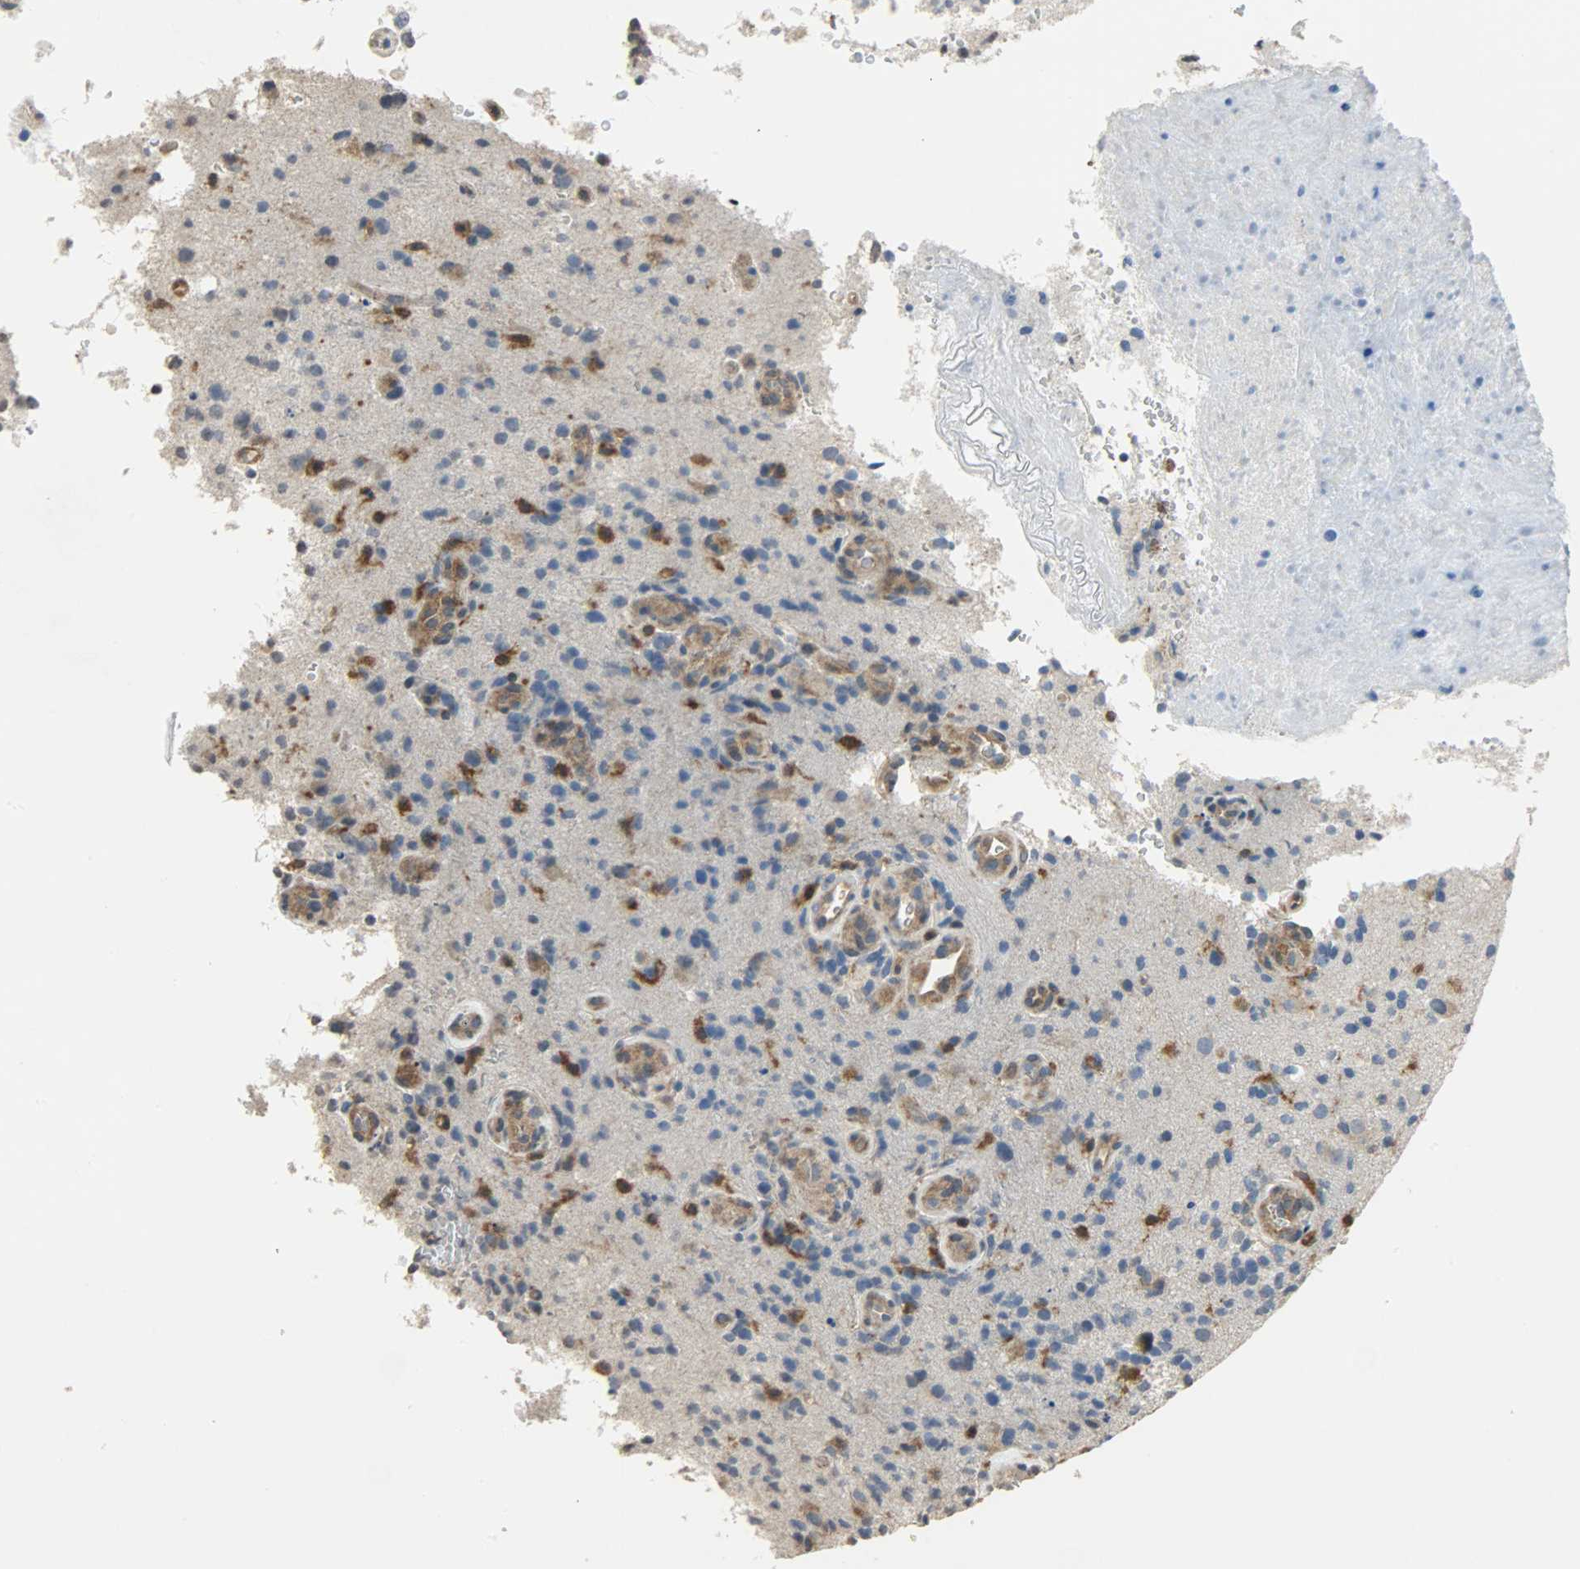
{"staining": {"intensity": "strong", "quantity": "25%-75%", "location": "cytoplasmic/membranous,nuclear"}, "tissue": "glioma", "cell_type": "Tumor cells", "image_type": "cancer", "snomed": [{"axis": "morphology", "description": "Normal tissue, NOS"}, {"axis": "morphology", "description": "Glioma, malignant, High grade"}, {"axis": "topography", "description": "Cerebral cortex"}], "caption": "Malignant glioma (high-grade) was stained to show a protein in brown. There is high levels of strong cytoplasmic/membranous and nuclear positivity in approximately 25%-75% of tumor cells. Using DAB (brown) and hematoxylin (blue) stains, captured at high magnification using brightfield microscopy.", "gene": "TRIM21", "patient": {"sex": "male", "age": 75}}